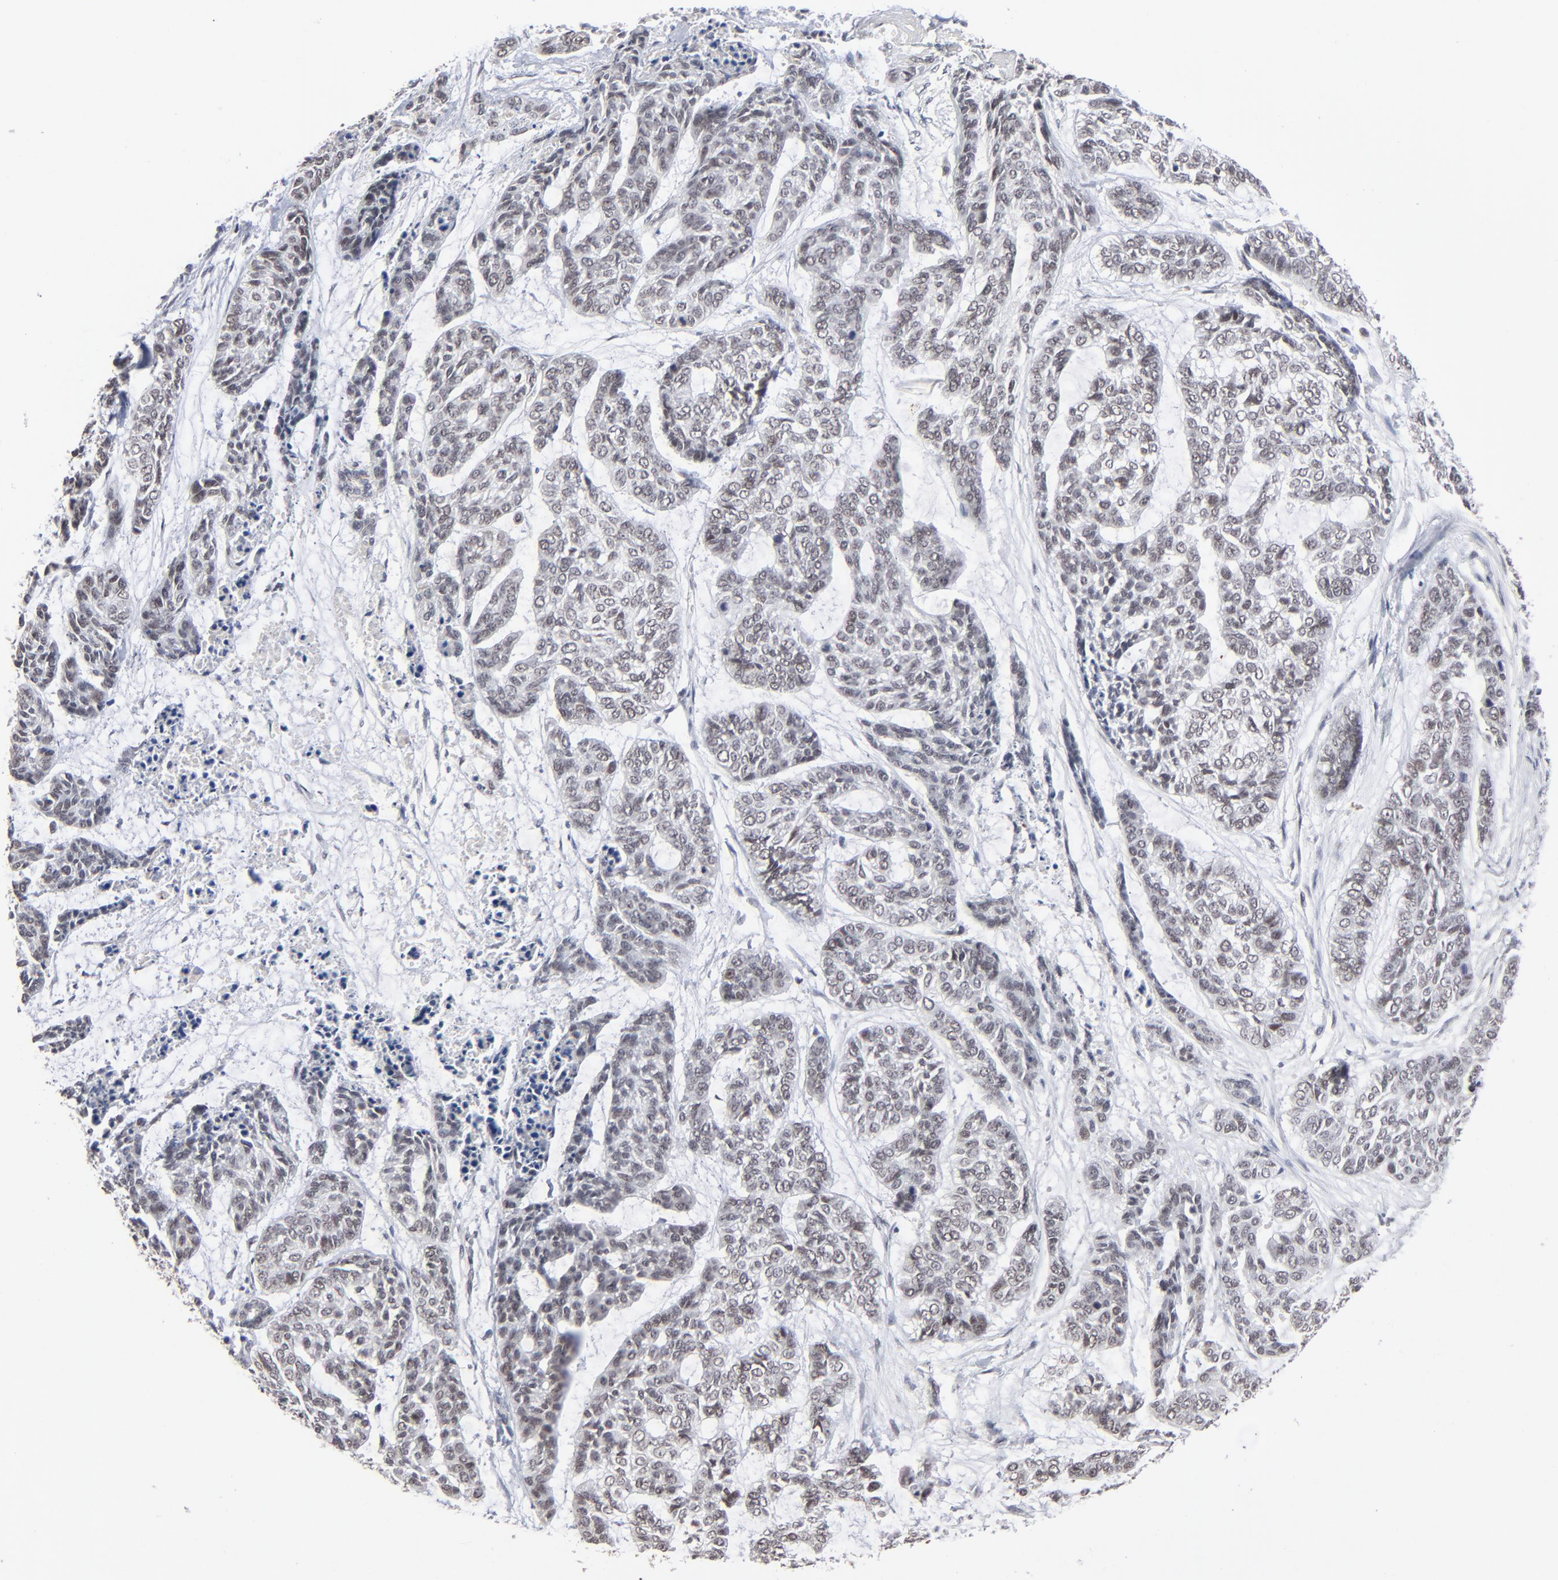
{"staining": {"intensity": "negative", "quantity": "none", "location": "none"}, "tissue": "skin cancer", "cell_type": "Tumor cells", "image_type": "cancer", "snomed": [{"axis": "morphology", "description": "Basal cell carcinoma"}, {"axis": "topography", "description": "Skin"}], "caption": "Immunohistochemistry micrograph of neoplastic tissue: human skin basal cell carcinoma stained with DAB exhibits no significant protein staining in tumor cells.", "gene": "MBIP", "patient": {"sex": "female", "age": 64}}